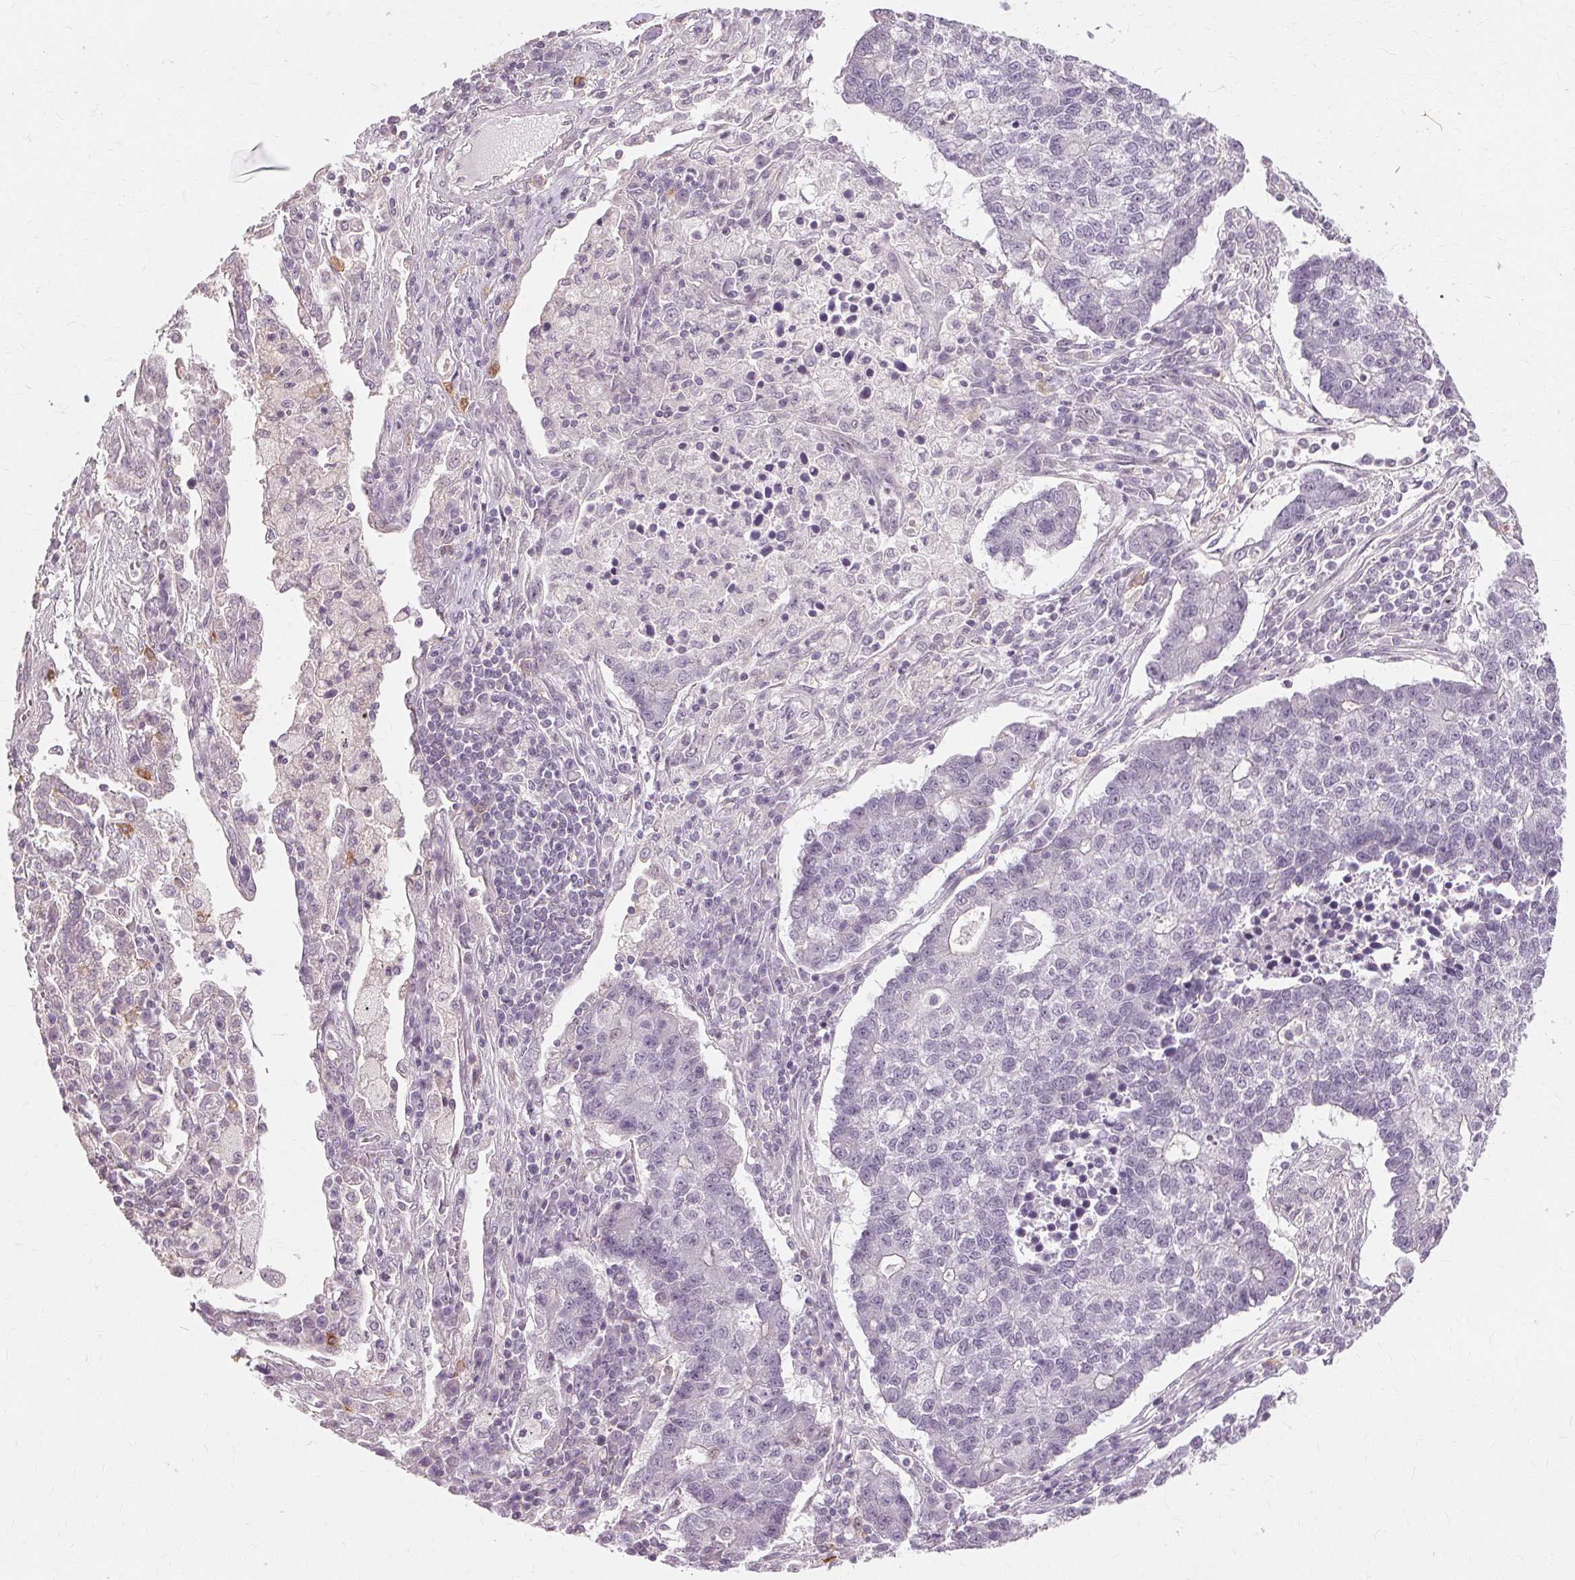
{"staining": {"intensity": "negative", "quantity": "none", "location": "none"}, "tissue": "lung cancer", "cell_type": "Tumor cells", "image_type": "cancer", "snomed": [{"axis": "morphology", "description": "Adenocarcinoma, NOS"}, {"axis": "topography", "description": "Lung"}], "caption": "A high-resolution image shows immunohistochemistry (IHC) staining of lung cancer (adenocarcinoma), which demonstrates no significant positivity in tumor cells.", "gene": "SIGLEC6", "patient": {"sex": "male", "age": 57}}